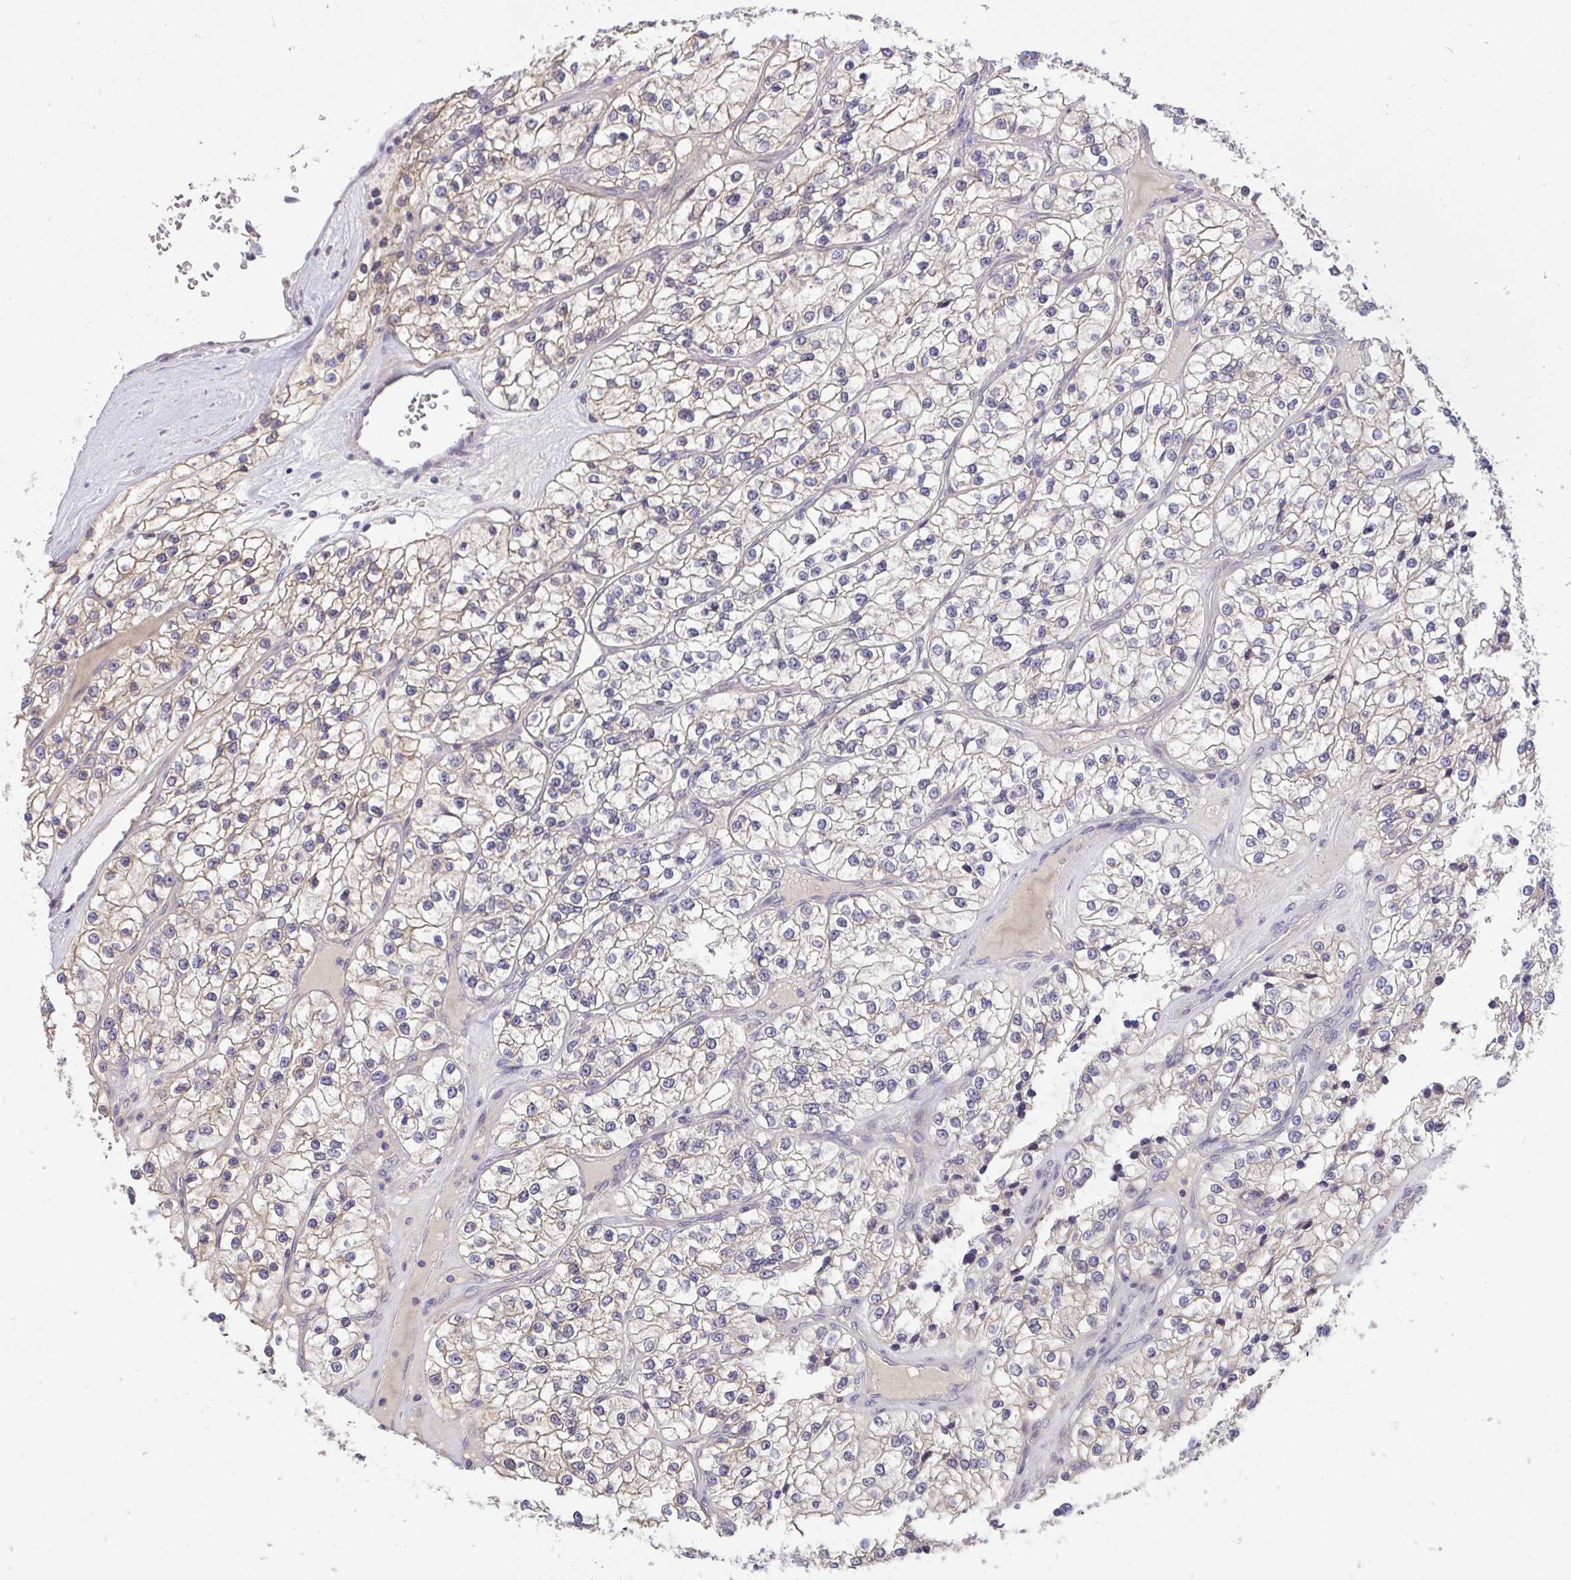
{"staining": {"intensity": "moderate", "quantity": "25%-75%", "location": "cytoplasmic/membranous"}, "tissue": "renal cancer", "cell_type": "Tumor cells", "image_type": "cancer", "snomed": [{"axis": "morphology", "description": "Adenocarcinoma, NOS"}, {"axis": "topography", "description": "Kidney"}], "caption": "Human renal adenocarcinoma stained for a protein (brown) shows moderate cytoplasmic/membranous positive positivity in approximately 25%-75% of tumor cells.", "gene": "C19orf54", "patient": {"sex": "female", "age": 57}}